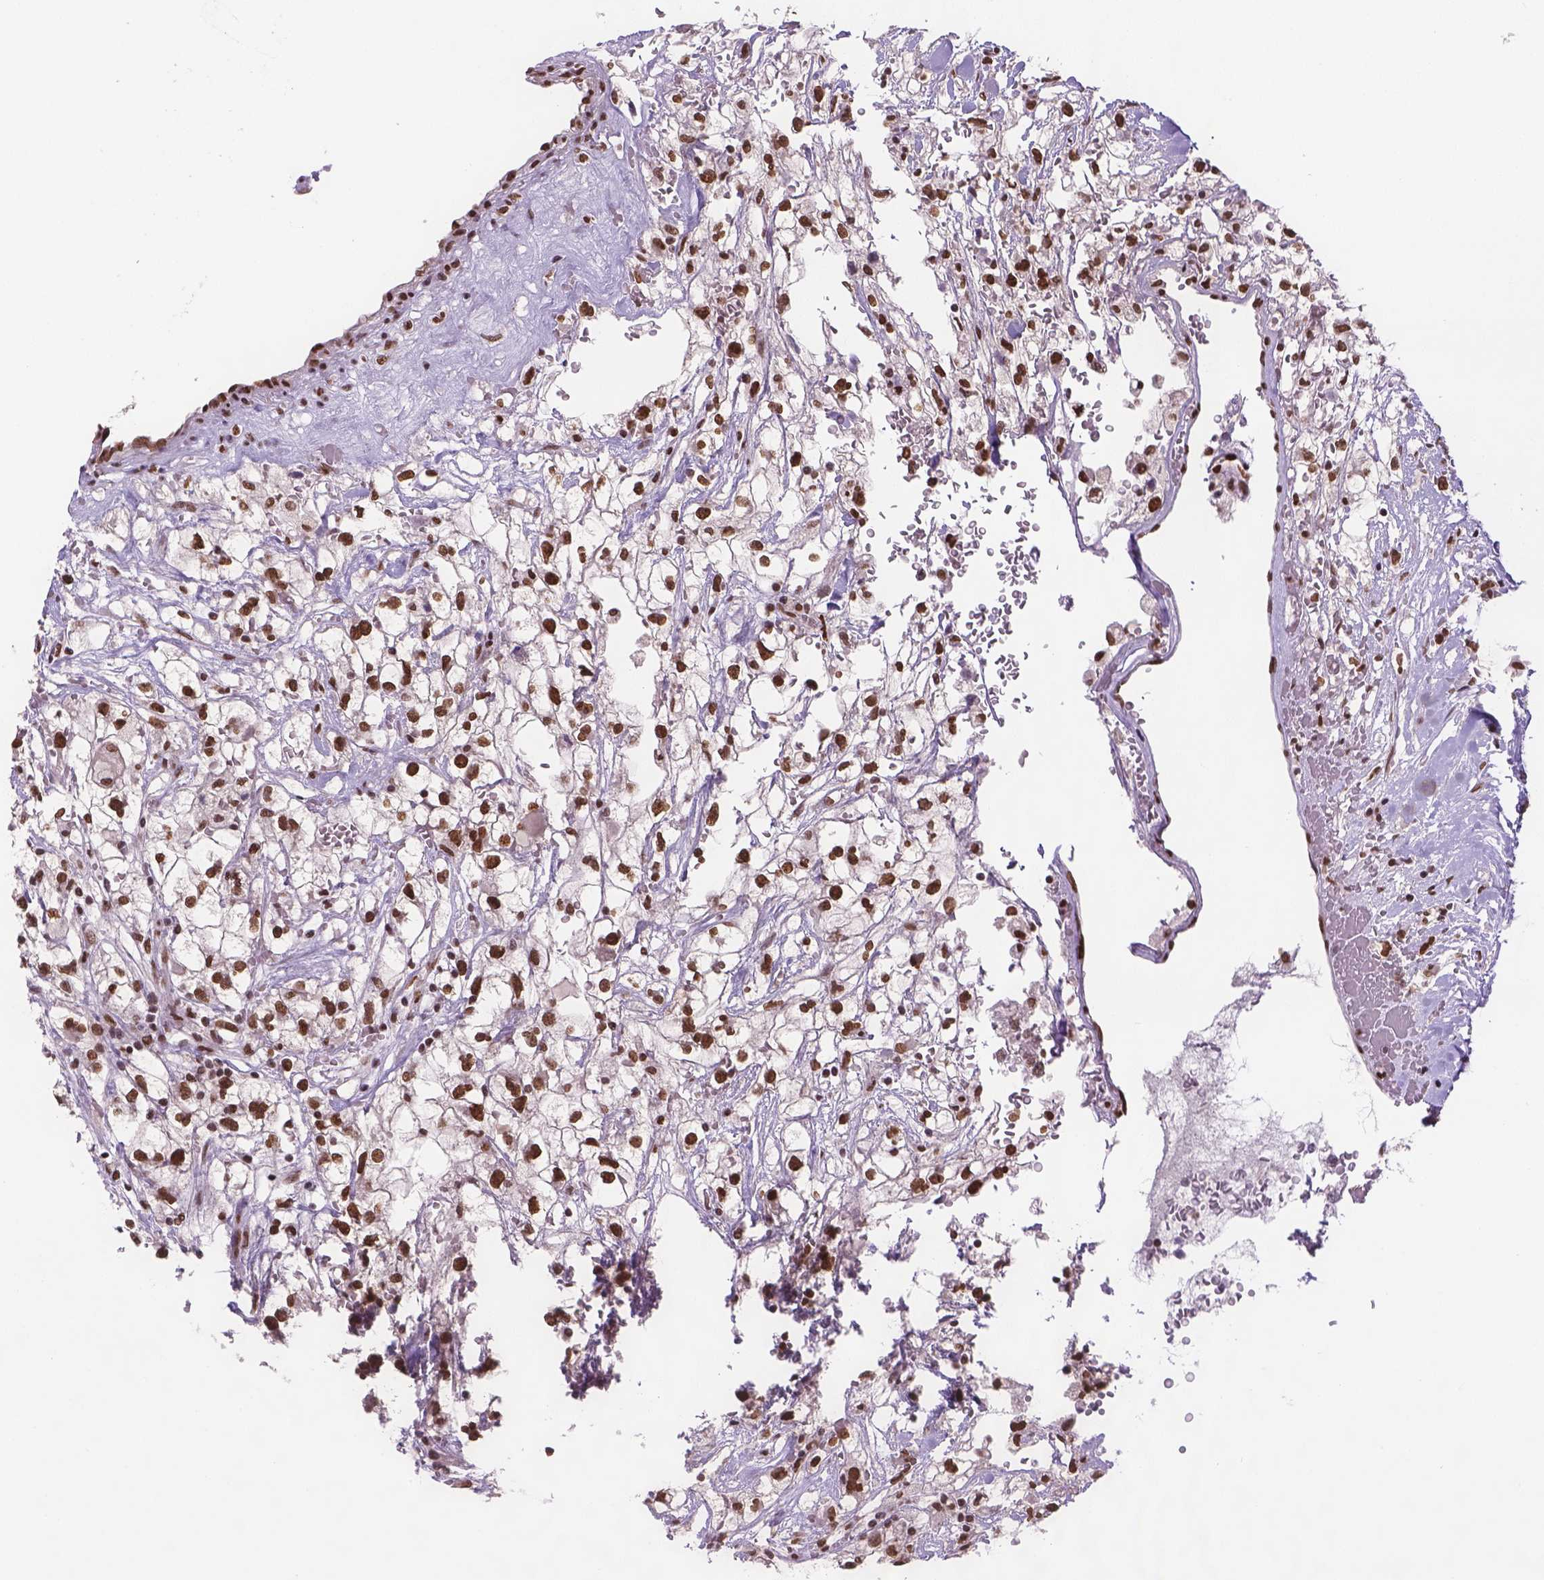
{"staining": {"intensity": "strong", "quantity": ">75%", "location": "nuclear"}, "tissue": "renal cancer", "cell_type": "Tumor cells", "image_type": "cancer", "snomed": [{"axis": "morphology", "description": "Adenocarcinoma, NOS"}, {"axis": "topography", "description": "Kidney"}], "caption": "The micrograph reveals a brown stain indicating the presence of a protein in the nuclear of tumor cells in renal cancer.", "gene": "FANCE", "patient": {"sex": "male", "age": 59}}